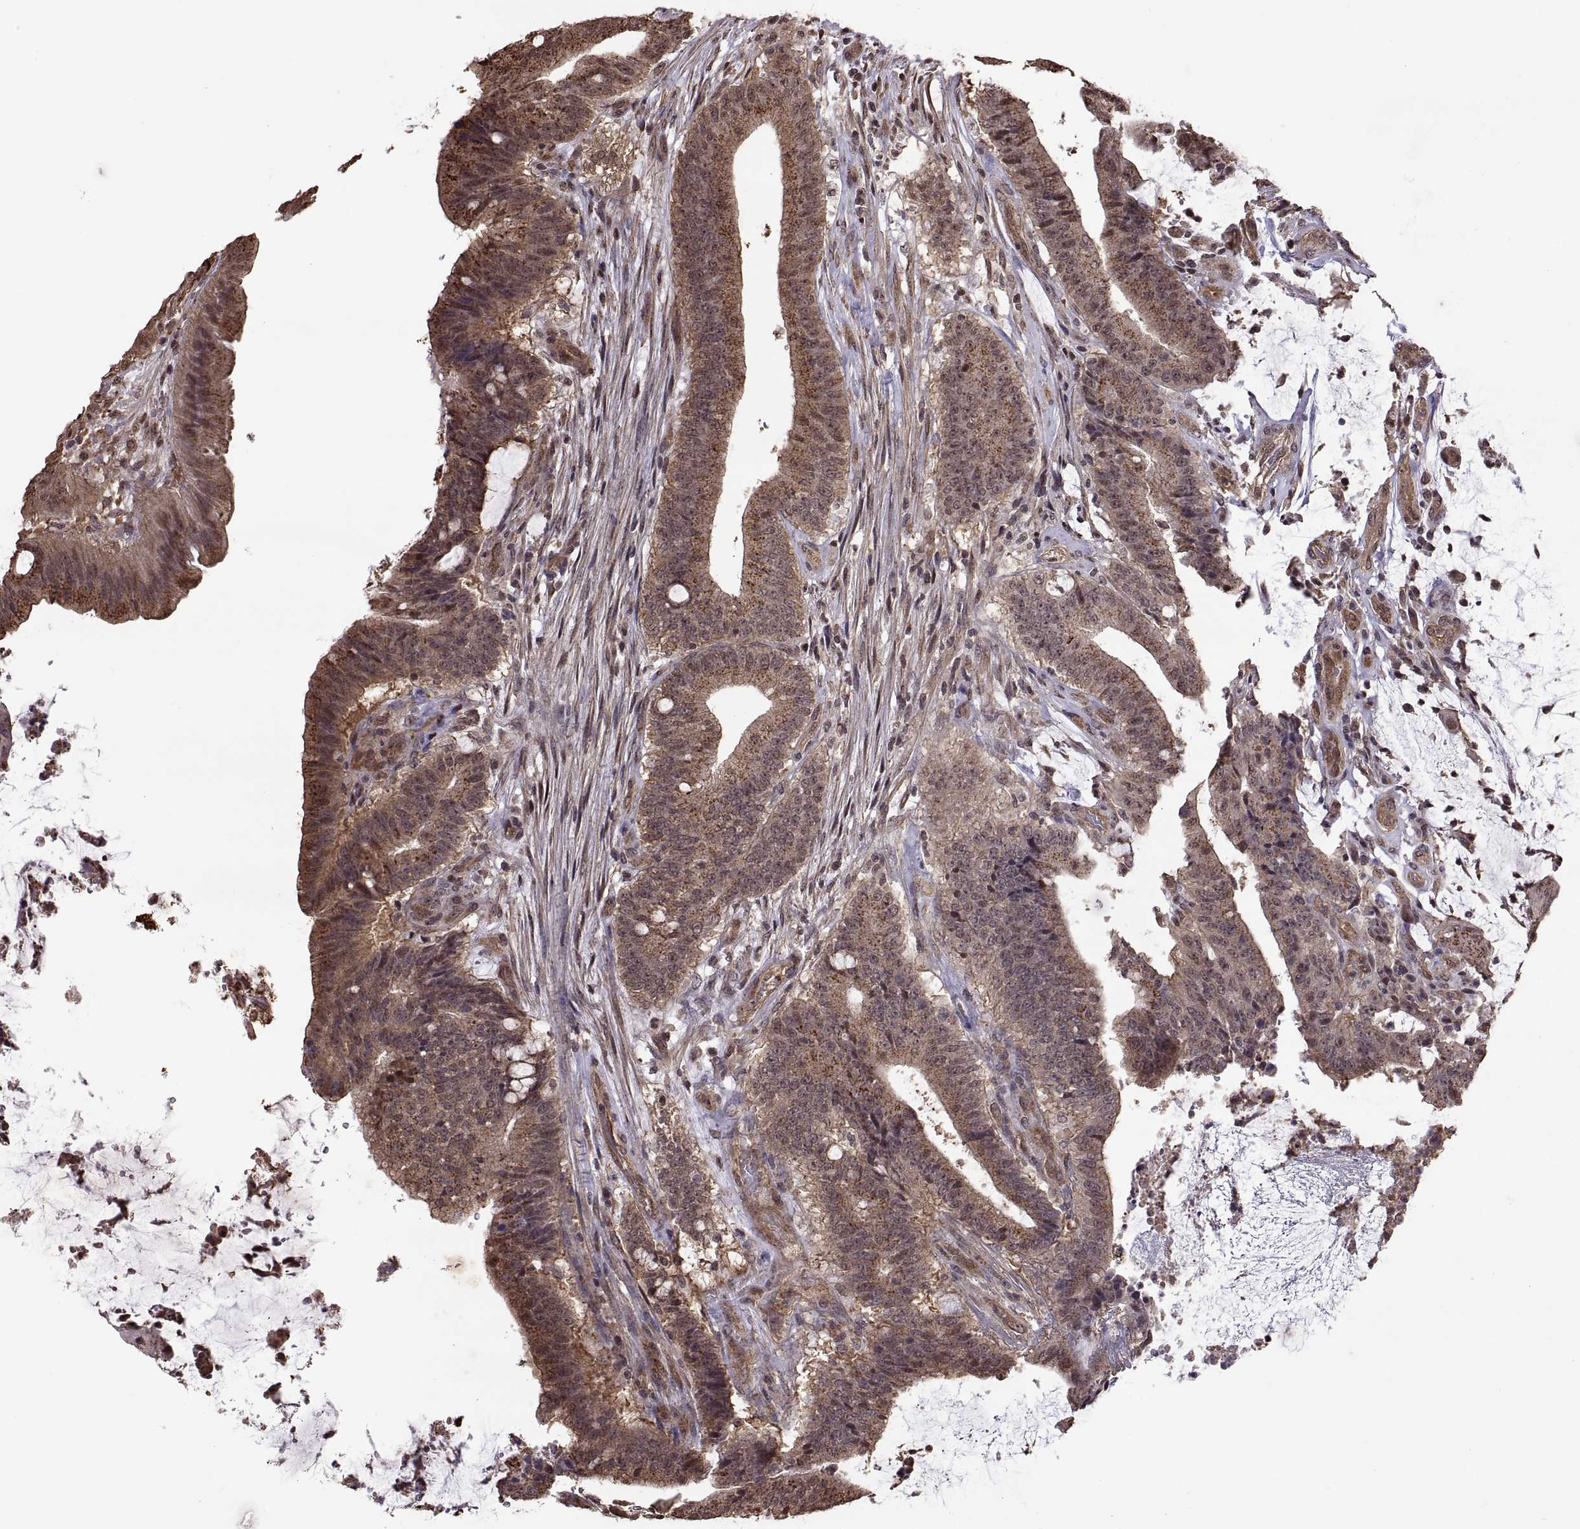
{"staining": {"intensity": "moderate", "quantity": ">75%", "location": "cytoplasmic/membranous"}, "tissue": "colorectal cancer", "cell_type": "Tumor cells", "image_type": "cancer", "snomed": [{"axis": "morphology", "description": "Adenocarcinoma, NOS"}, {"axis": "topography", "description": "Colon"}], "caption": "This histopathology image demonstrates colorectal adenocarcinoma stained with immunohistochemistry (IHC) to label a protein in brown. The cytoplasmic/membranous of tumor cells show moderate positivity for the protein. Nuclei are counter-stained blue.", "gene": "ARRB1", "patient": {"sex": "female", "age": 43}}